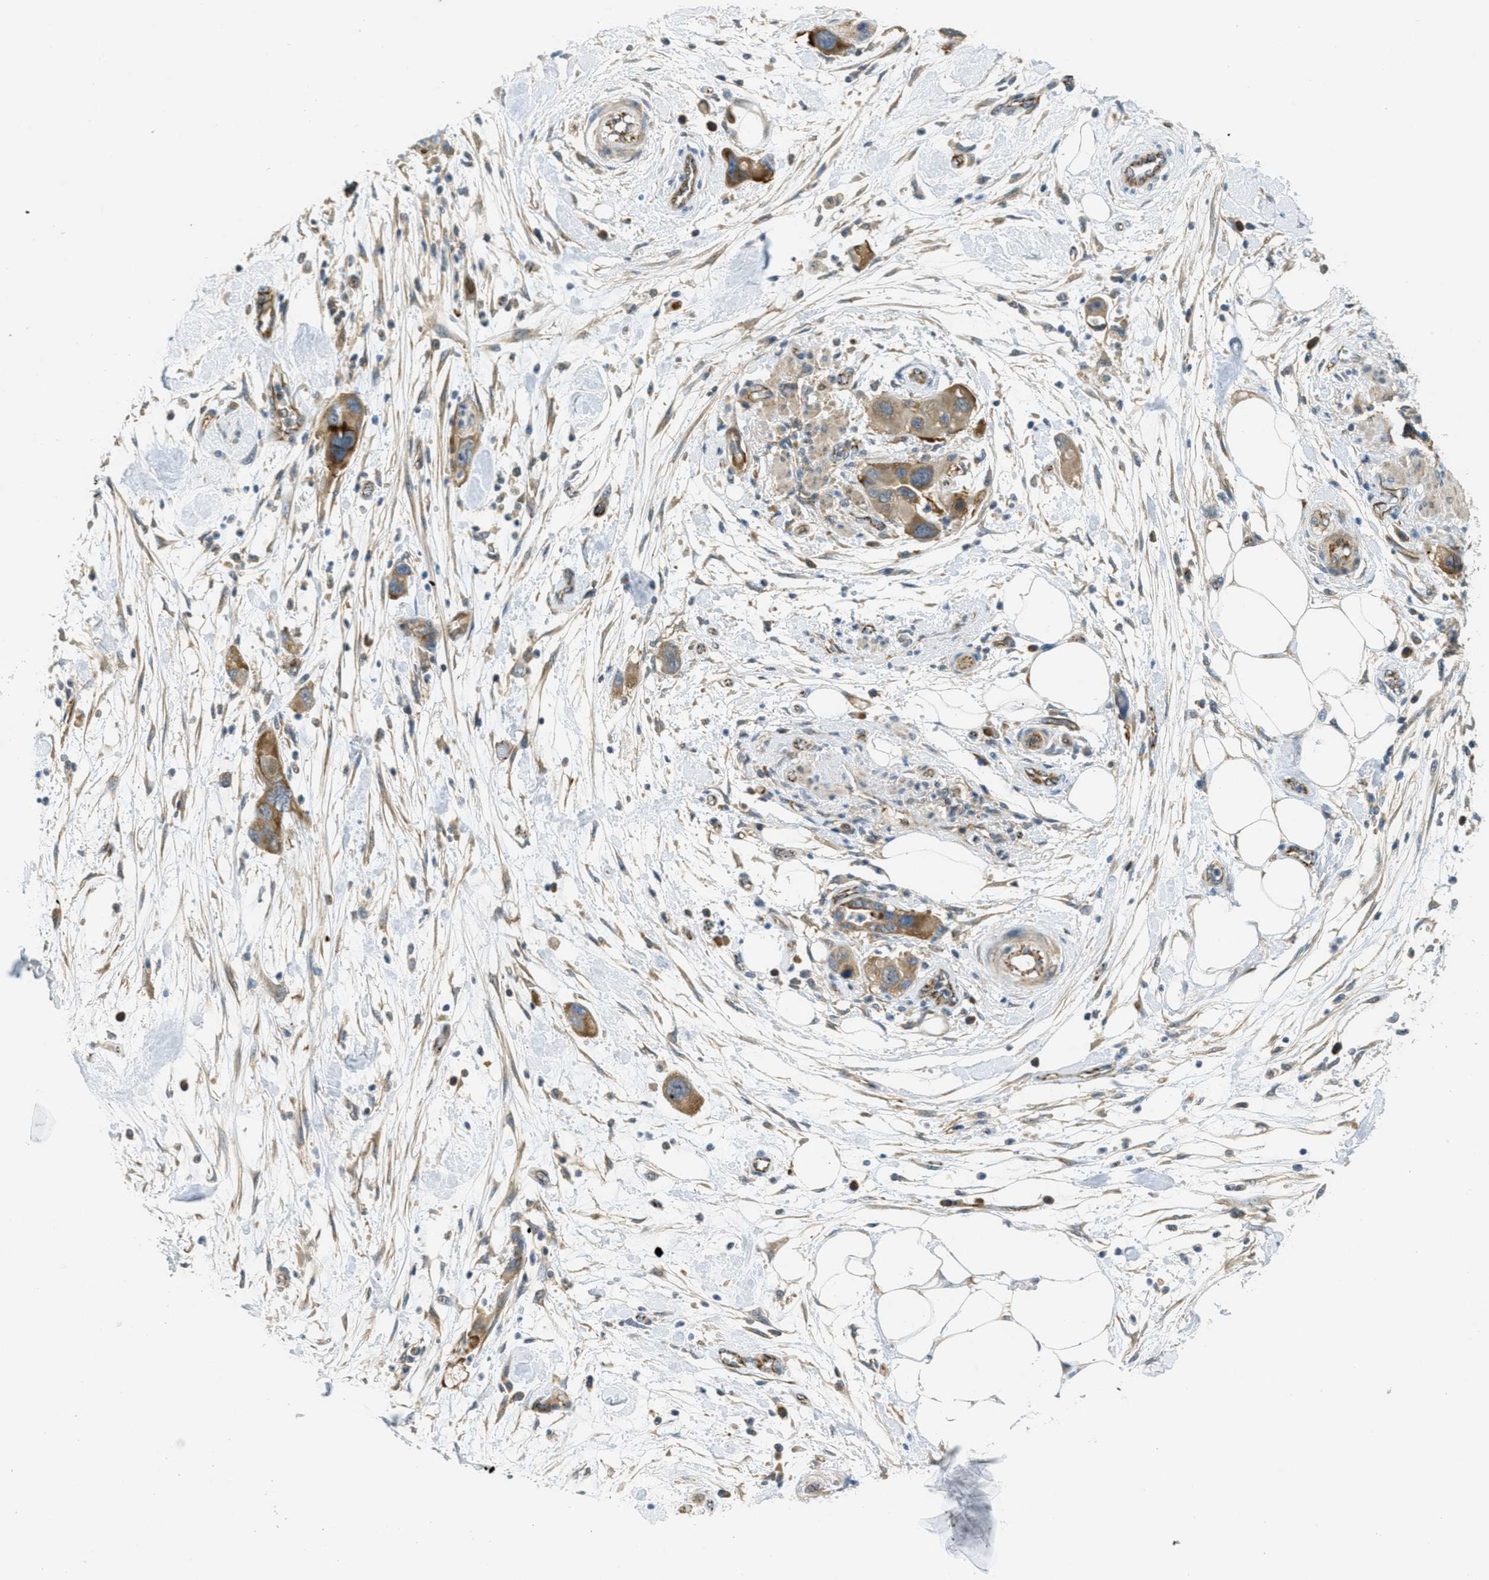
{"staining": {"intensity": "moderate", "quantity": ">75%", "location": "cytoplasmic/membranous"}, "tissue": "pancreatic cancer", "cell_type": "Tumor cells", "image_type": "cancer", "snomed": [{"axis": "morphology", "description": "Normal tissue, NOS"}, {"axis": "morphology", "description": "Adenocarcinoma, NOS"}, {"axis": "topography", "description": "Pancreas"}], "caption": "The micrograph reveals staining of pancreatic adenocarcinoma, revealing moderate cytoplasmic/membranous protein expression (brown color) within tumor cells. The protein of interest is shown in brown color, while the nuclei are stained blue.", "gene": "JCAD", "patient": {"sex": "female", "age": 71}}